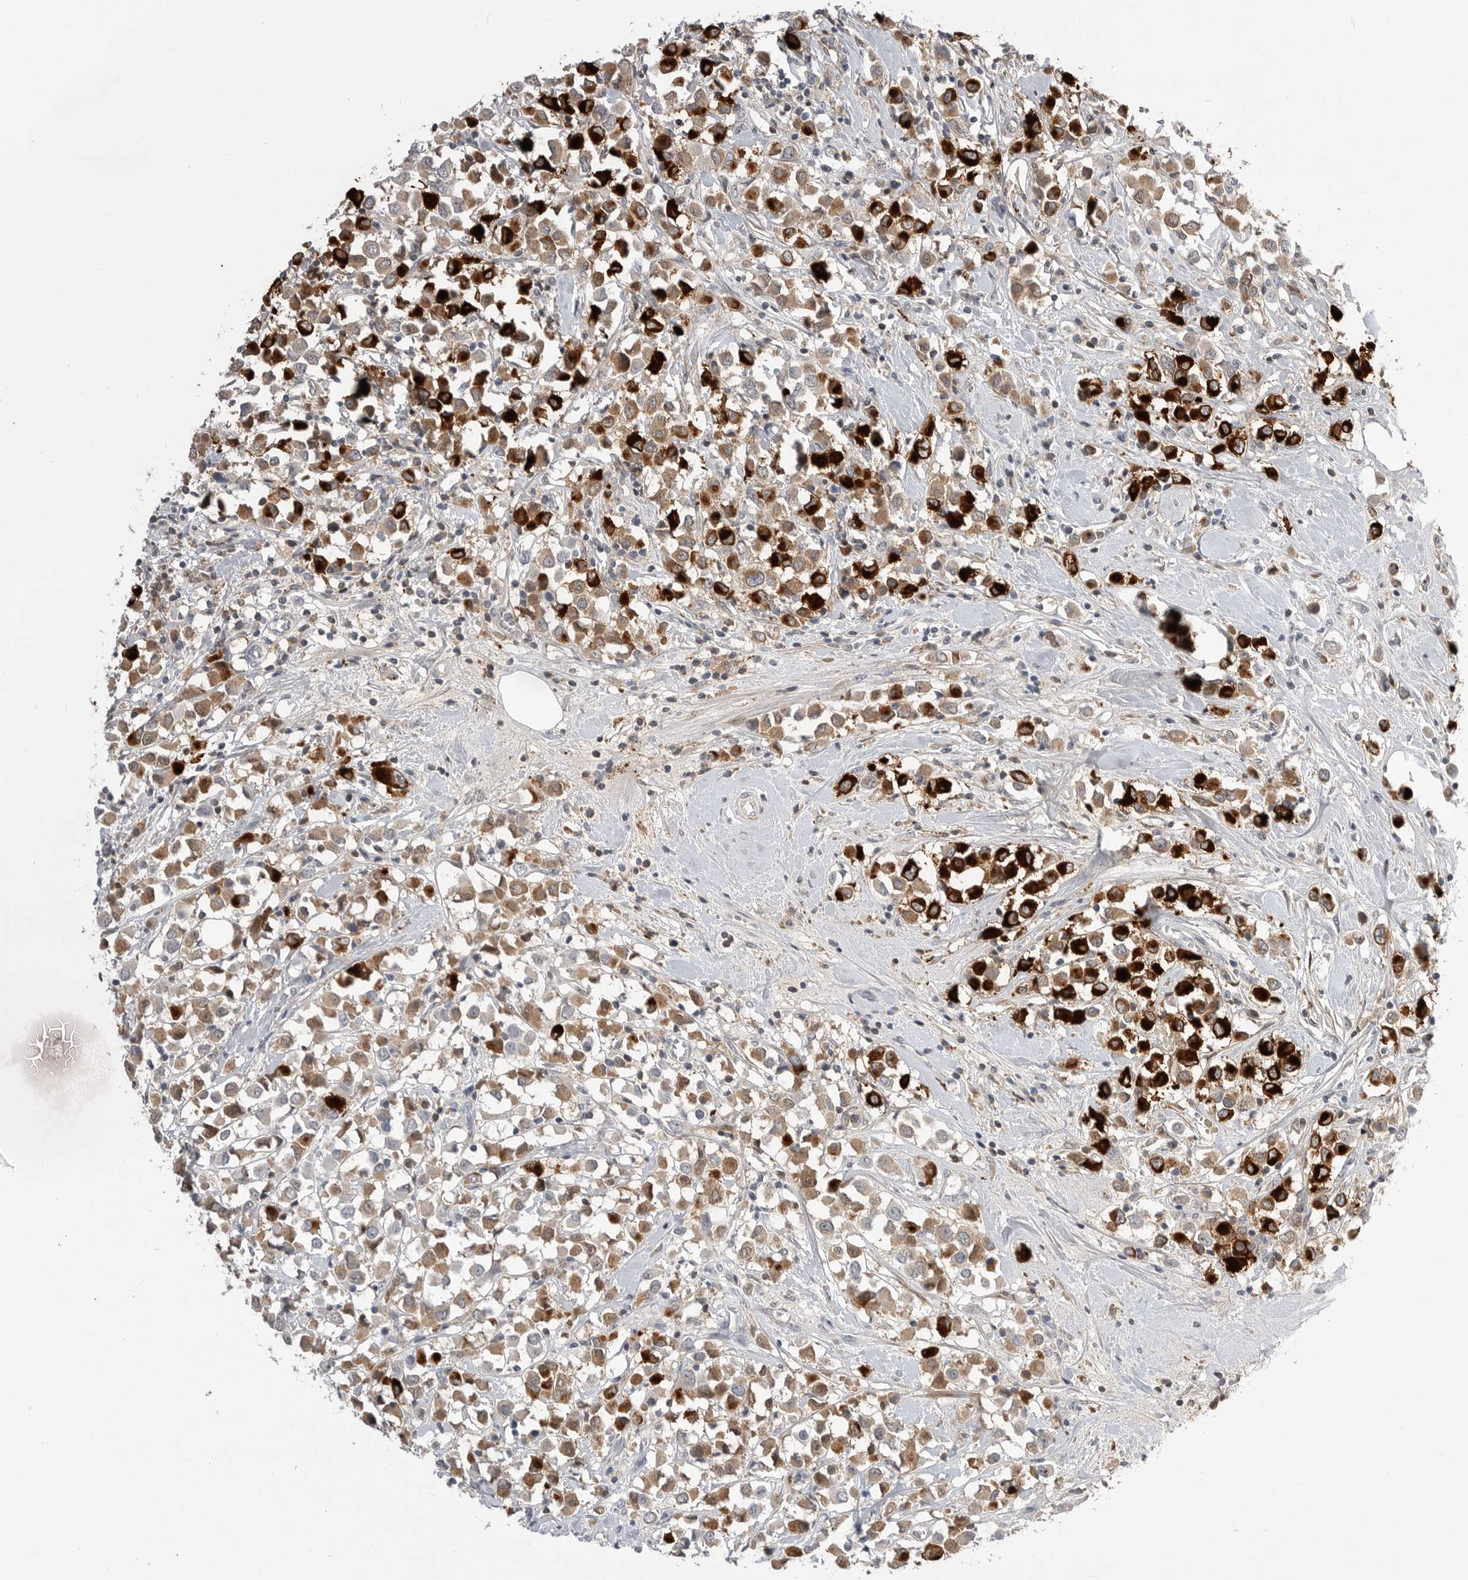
{"staining": {"intensity": "strong", "quantity": "25%-75%", "location": "cytoplasmic/membranous"}, "tissue": "breast cancer", "cell_type": "Tumor cells", "image_type": "cancer", "snomed": [{"axis": "morphology", "description": "Duct carcinoma"}, {"axis": "topography", "description": "Breast"}], "caption": "The image demonstrates immunohistochemical staining of breast cancer. There is strong cytoplasmic/membranous positivity is appreciated in about 25%-75% of tumor cells. (DAB (3,3'-diaminobenzidine) IHC, brown staining for protein, blue staining for nuclei).", "gene": "CPB1", "patient": {"sex": "female", "age": 61}}